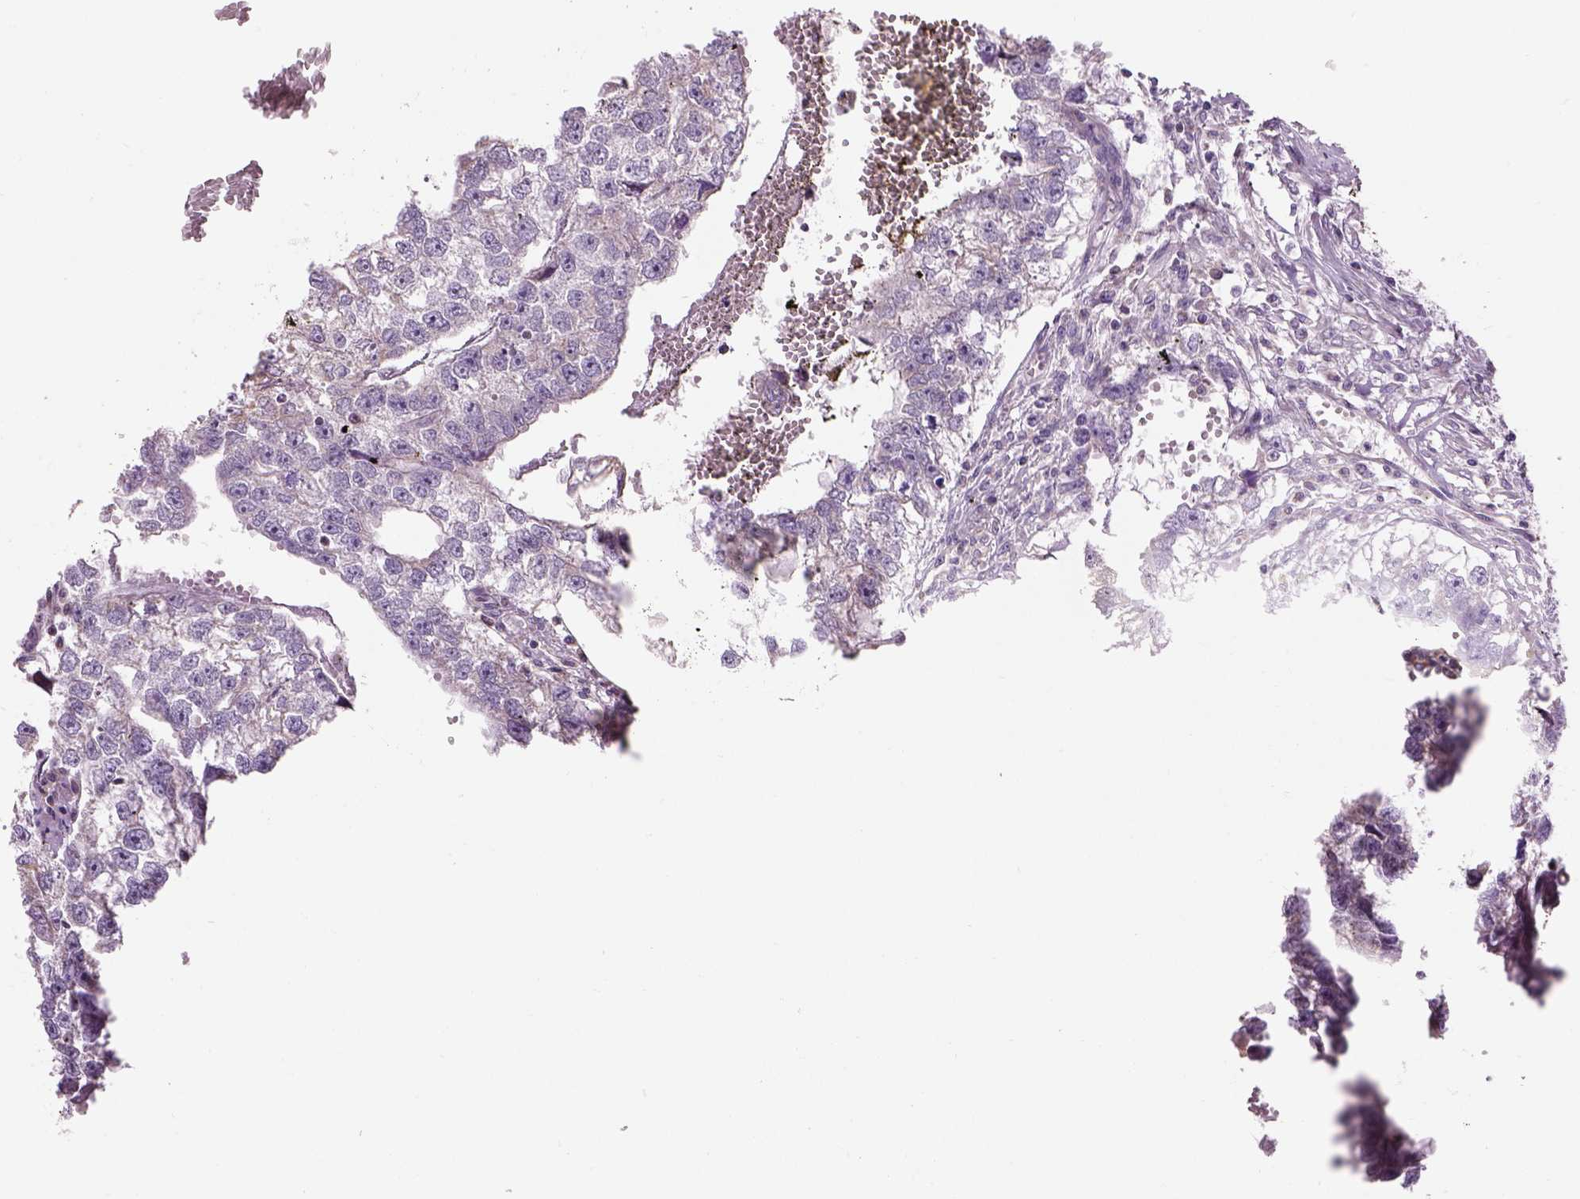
{"staining": {"intensity": "weak", "quantity": "<25%", "location": "cytoplasmic/membranous"}, "tissue": "testis cancer", "cell_type": "Tumor cells", "image_type": "cancer", "snomed": [{"axis": "morphology", "description": "Carcinoma, Embryonal, NOS"}, {"axis": "morphology", "description": "Teratoma, malignant, NOS"}, {"axis": "topography", "description": "Testis"}], "caption": "This photomicrograph is of testis embryonal carcinoma stained with immunohistochemistry to label a protein in brown with the nuclei are counter-stained blue. There is no expression in tumor cells.", "gene": "IFT52", "patient": {"sex": "male", "age": 44}}